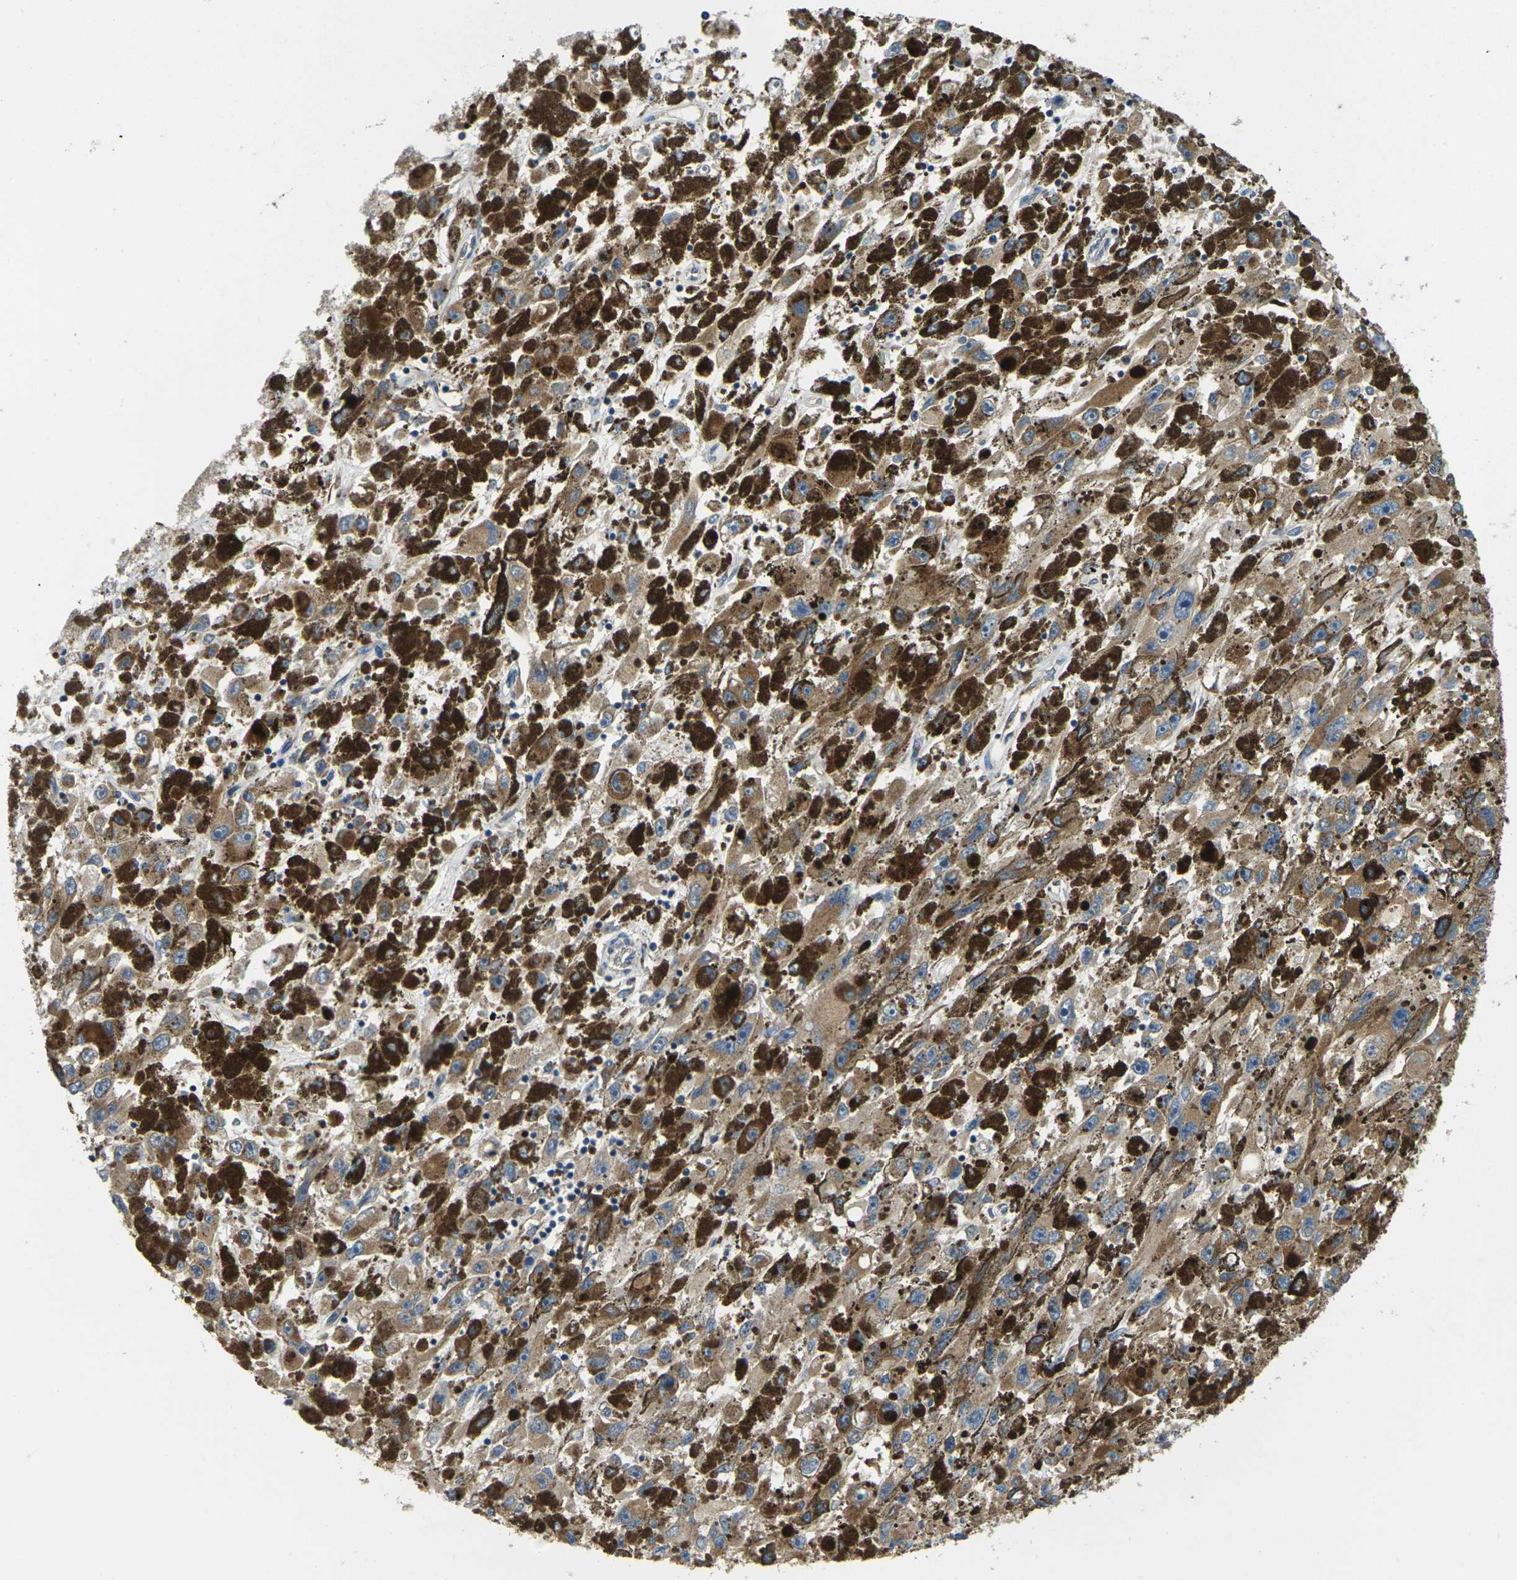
{"staining": {"intensity": "moderate", "quantity": ">75%", "location": "cytoplasmic/membranous"}, "tissue": "melanoma", "cell_type": "Tumor cells", "image_type": "cancer", "snomed": [{"axis": "morphology", "description": "Malignant melanoma, NOS"}, {"axis": "topography", "description": "Skin"}], "caption": "The histopathology image demonstrates a brown stain indicating the presence of a protein in the cytoplasmic/membranous of tumor cells in malignant melanoma.", "gene": "TMCC2", "patient": {"sex": "female", "age": 104}}